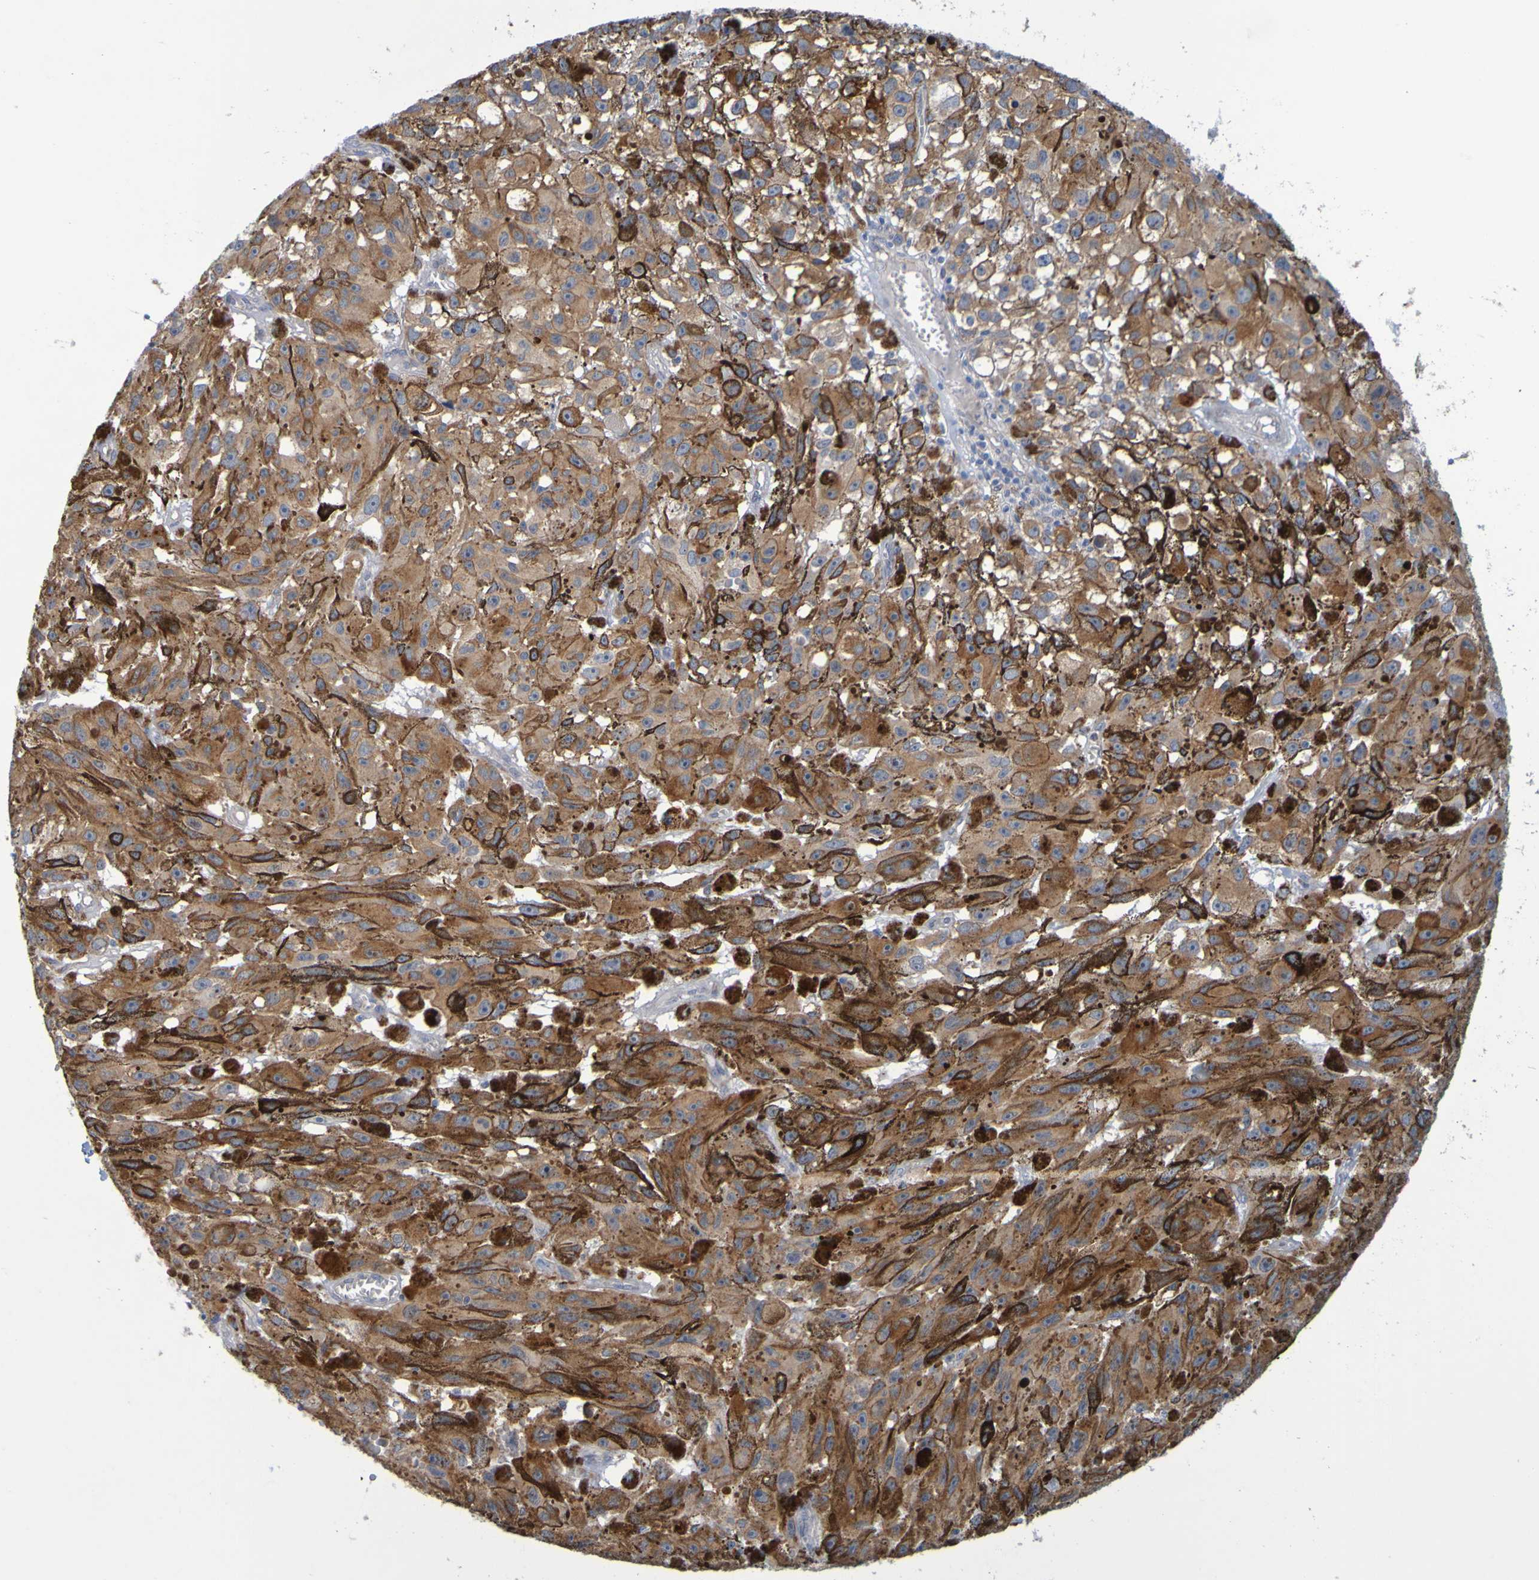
{"staining": {"intensity": "moderate", "quantity": ">75%", "location": "cytoplasmic/membranous"}, "tissue": "melanoma", "cell_type": "Tumor cells", "image_type": "cancer", "snomed": [{"axis": "morphology", "description": "Malignant melanoma, NOS"}, {"axis": "topography", "description": "Skin"}], "caption": "The immunohistochemical stain highlights moderate cytoplasmic/membranous positivity in tumor cells of melanoma tissue. (DAB (3,3'-diaminobenzidine) IHC with brightfield microscopy, high magnification).", "gene": "SIL1", "patient": {"sex": "female", "age": 104}}